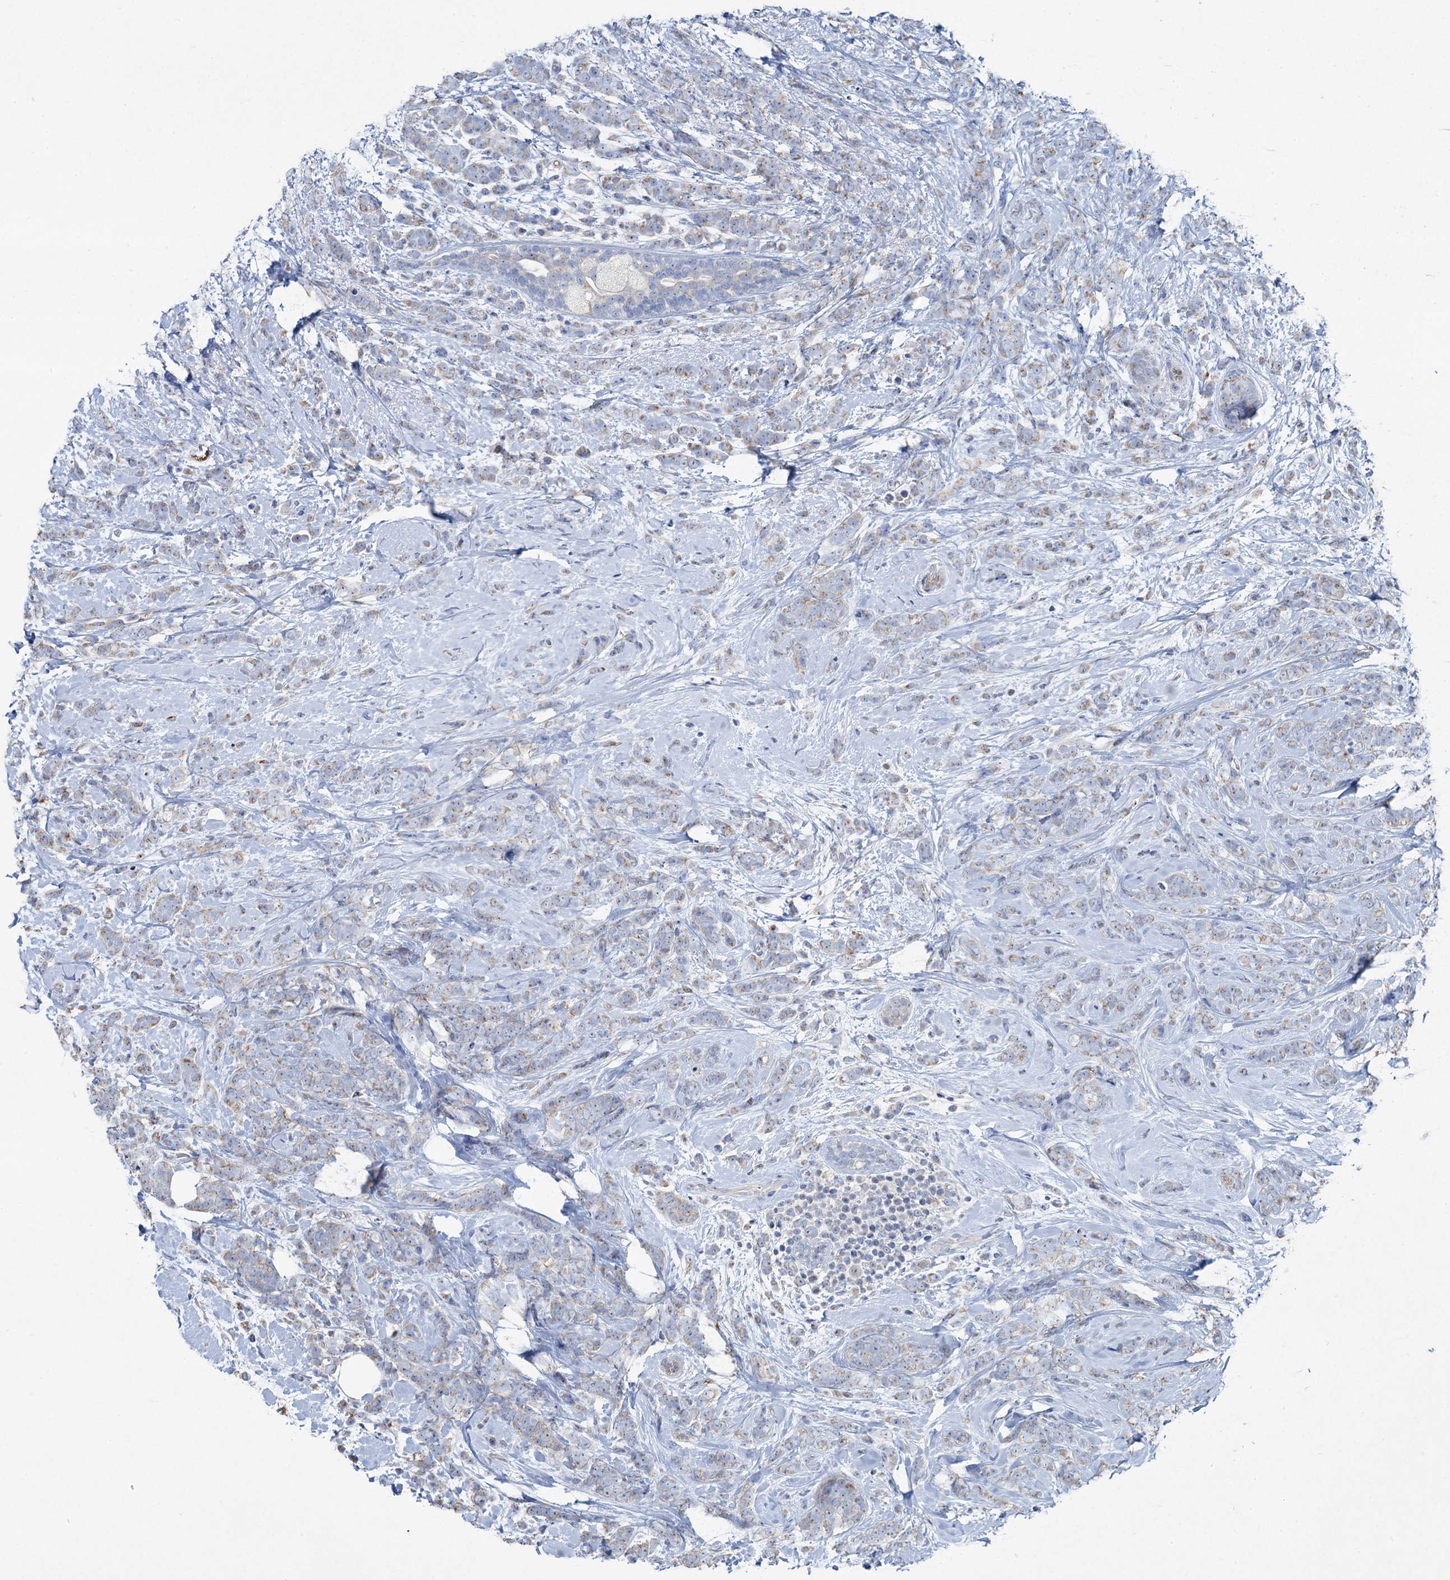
{"staining": {"intensity": "weak", "quantity": "<25%", "location": "cytoplasmic/membranous"}, "tissue": "breast cancer", "cell_type": "Tumor cells", "image_type": "cancer", "snomed": [{"axis": "morphology", "description": "Lobular carcinoma"}, {"axis": "topography", "description": "Breast"}], "caption": "Protein analysis of breast cancer (lobular carcinoma) reveals no significant staining in tumor cells.", "gene": "PLLP", "patient": {"sex": "female", "age": 58}}